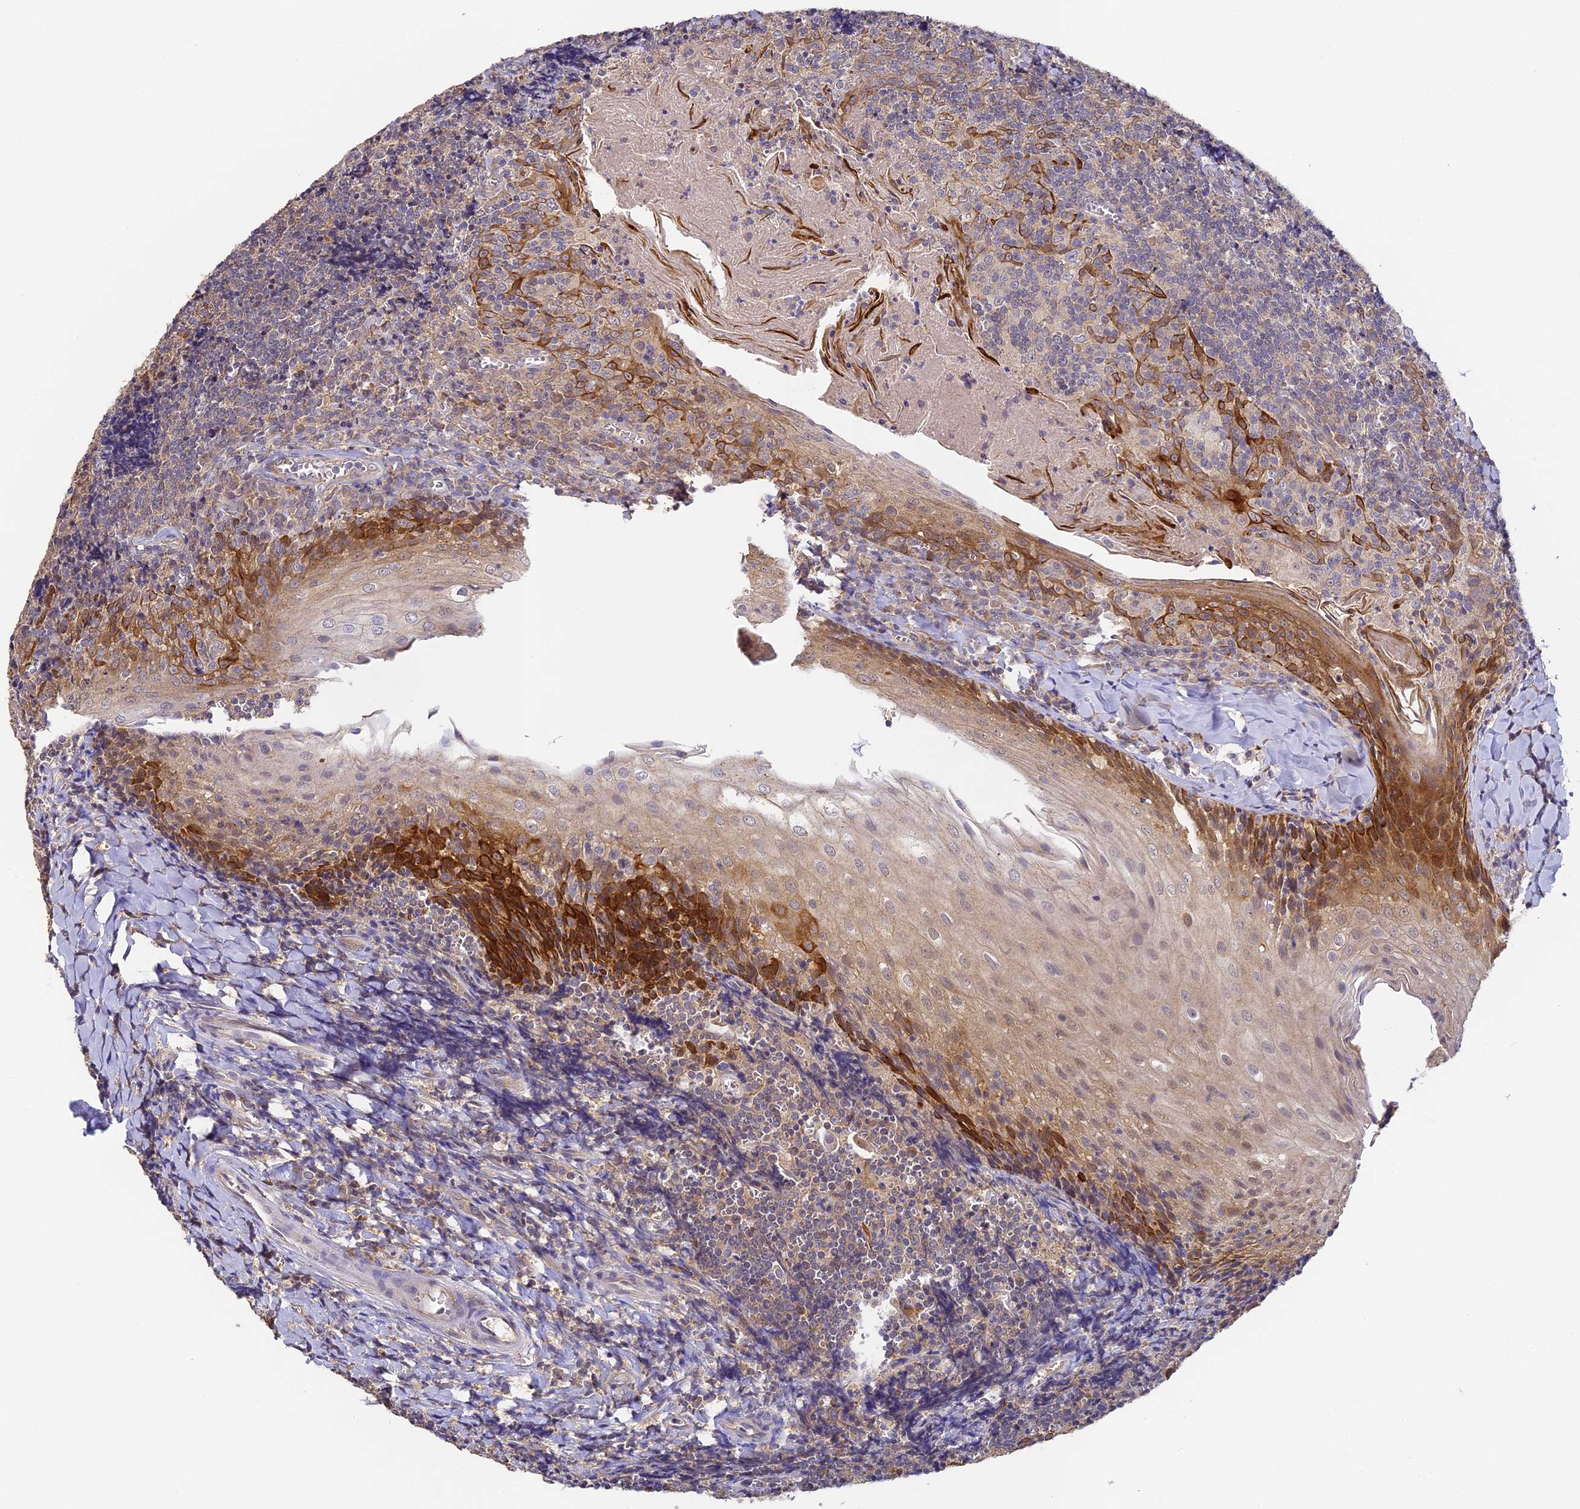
{"staining": {"intensity": "weak", "quantity": "25%-75%", "location": "cytoplasmic/membranous"}, "tissue": "tonsil", "cell_type": "Germinal center cells", "image_type": "normal", "snomed": [{"axis": "morphology", "description": "Normal tissue, NOS"}, {"axis": "topography", "description": "Tonsil"}], "caption": "Tonsil stained for a protein (brown) displays weak cytoplasmic/membranous positive expression in approximately 25%-75% of germinal center cells.", "gene": "YAE1", "patient": {"sex": "male", "age": 27}}